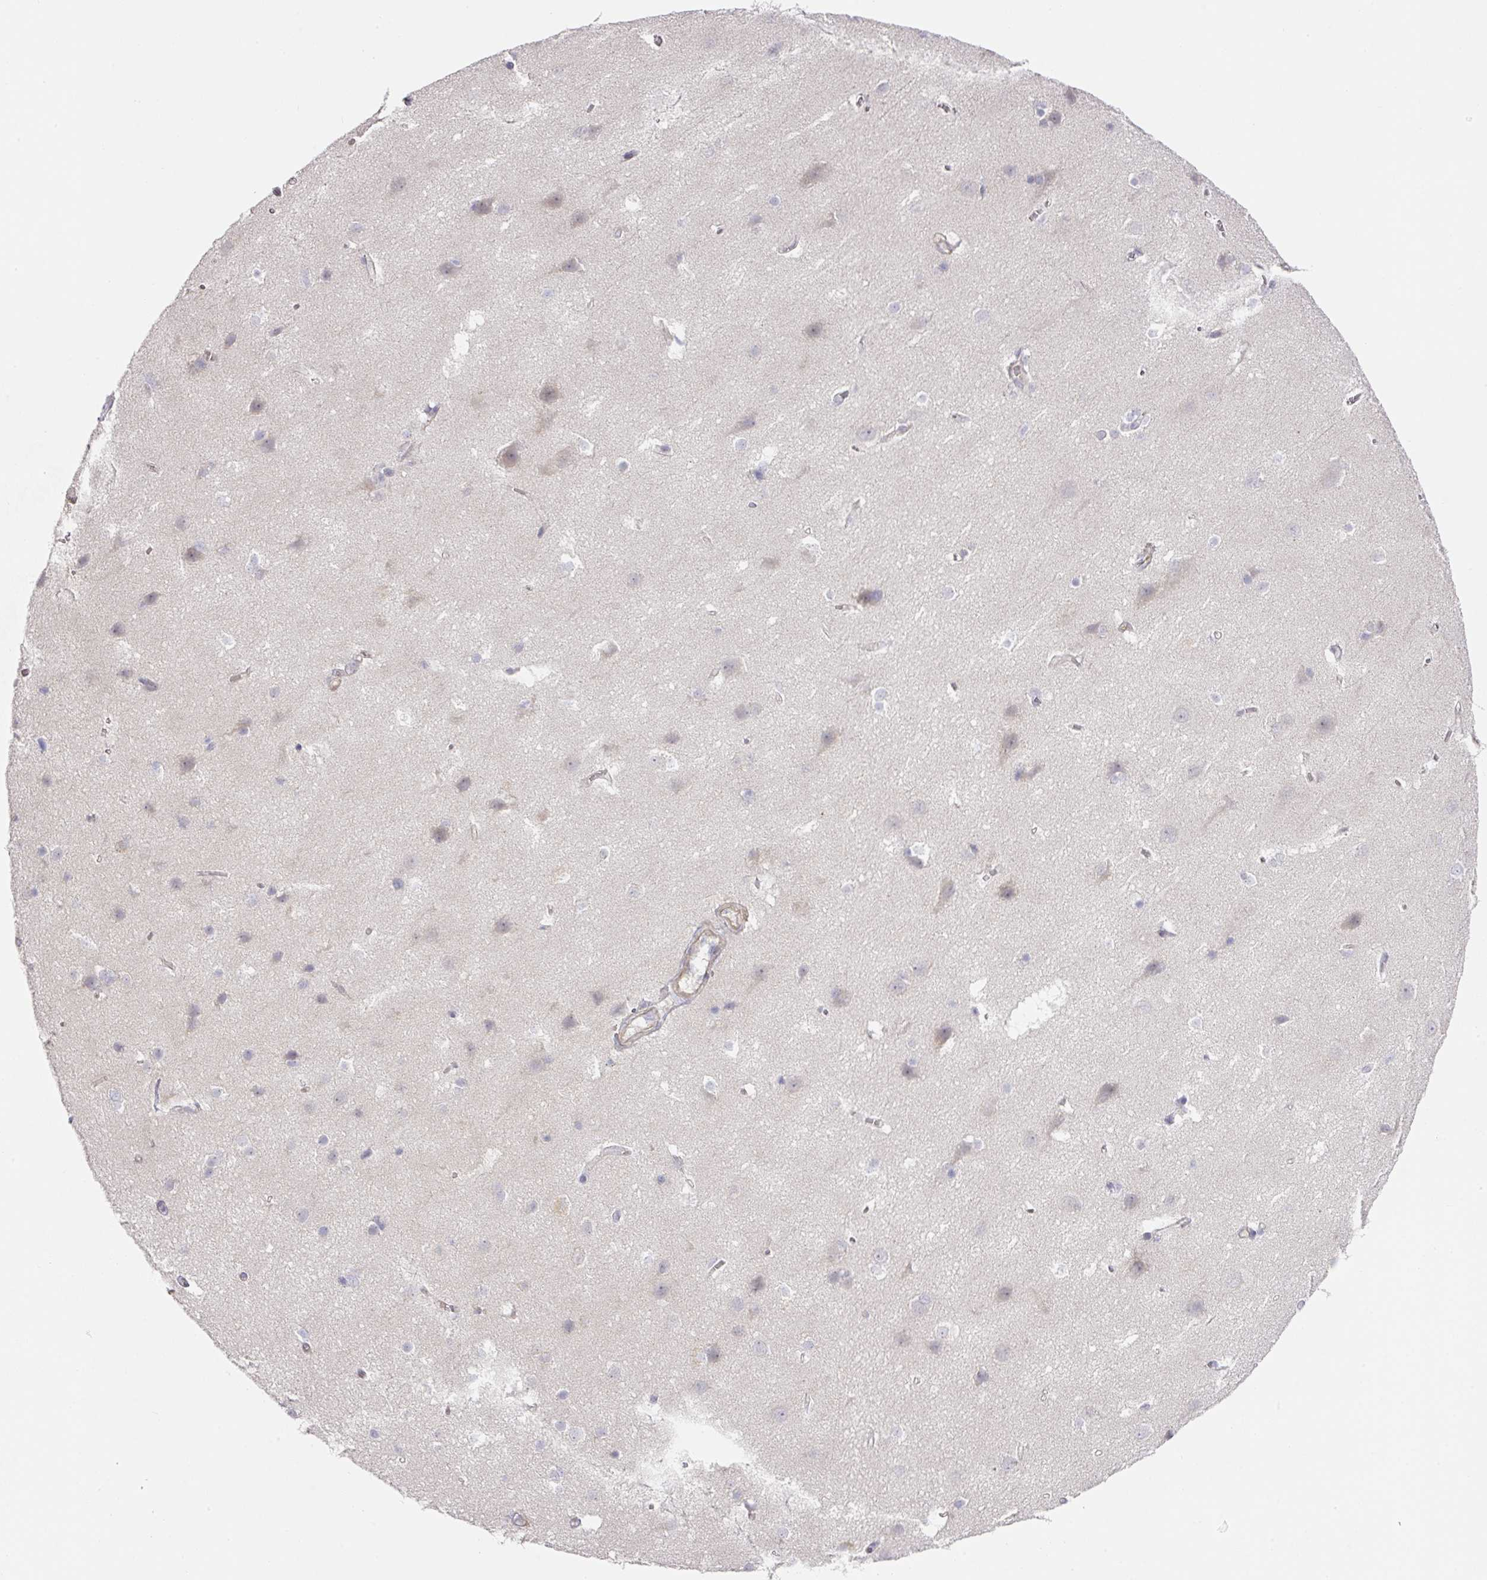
{"staining": {"intensity": "moderate", "quantity": "25%-75%", "location": "cytoplasmic/membranous"}, "tissue": "cerebral cortex", "cell_type": "Endothelial cells", "image_type": "normal", "snomed": [{"axis": "morphology", "description": "Normal tissue, NOS"}, {"axis": "topography", "description": "Cerebral cortex"}], "caption": "A photomicrograph showing moderate cytoplasmic/membranous expression in approximately 25%-75% of endothelial cells in unremarkable cerebral cortex, as visualized by brown immunohistochemical staining.", "gene": "TARM1", "patient": {"sex": "male", "age": 37}}